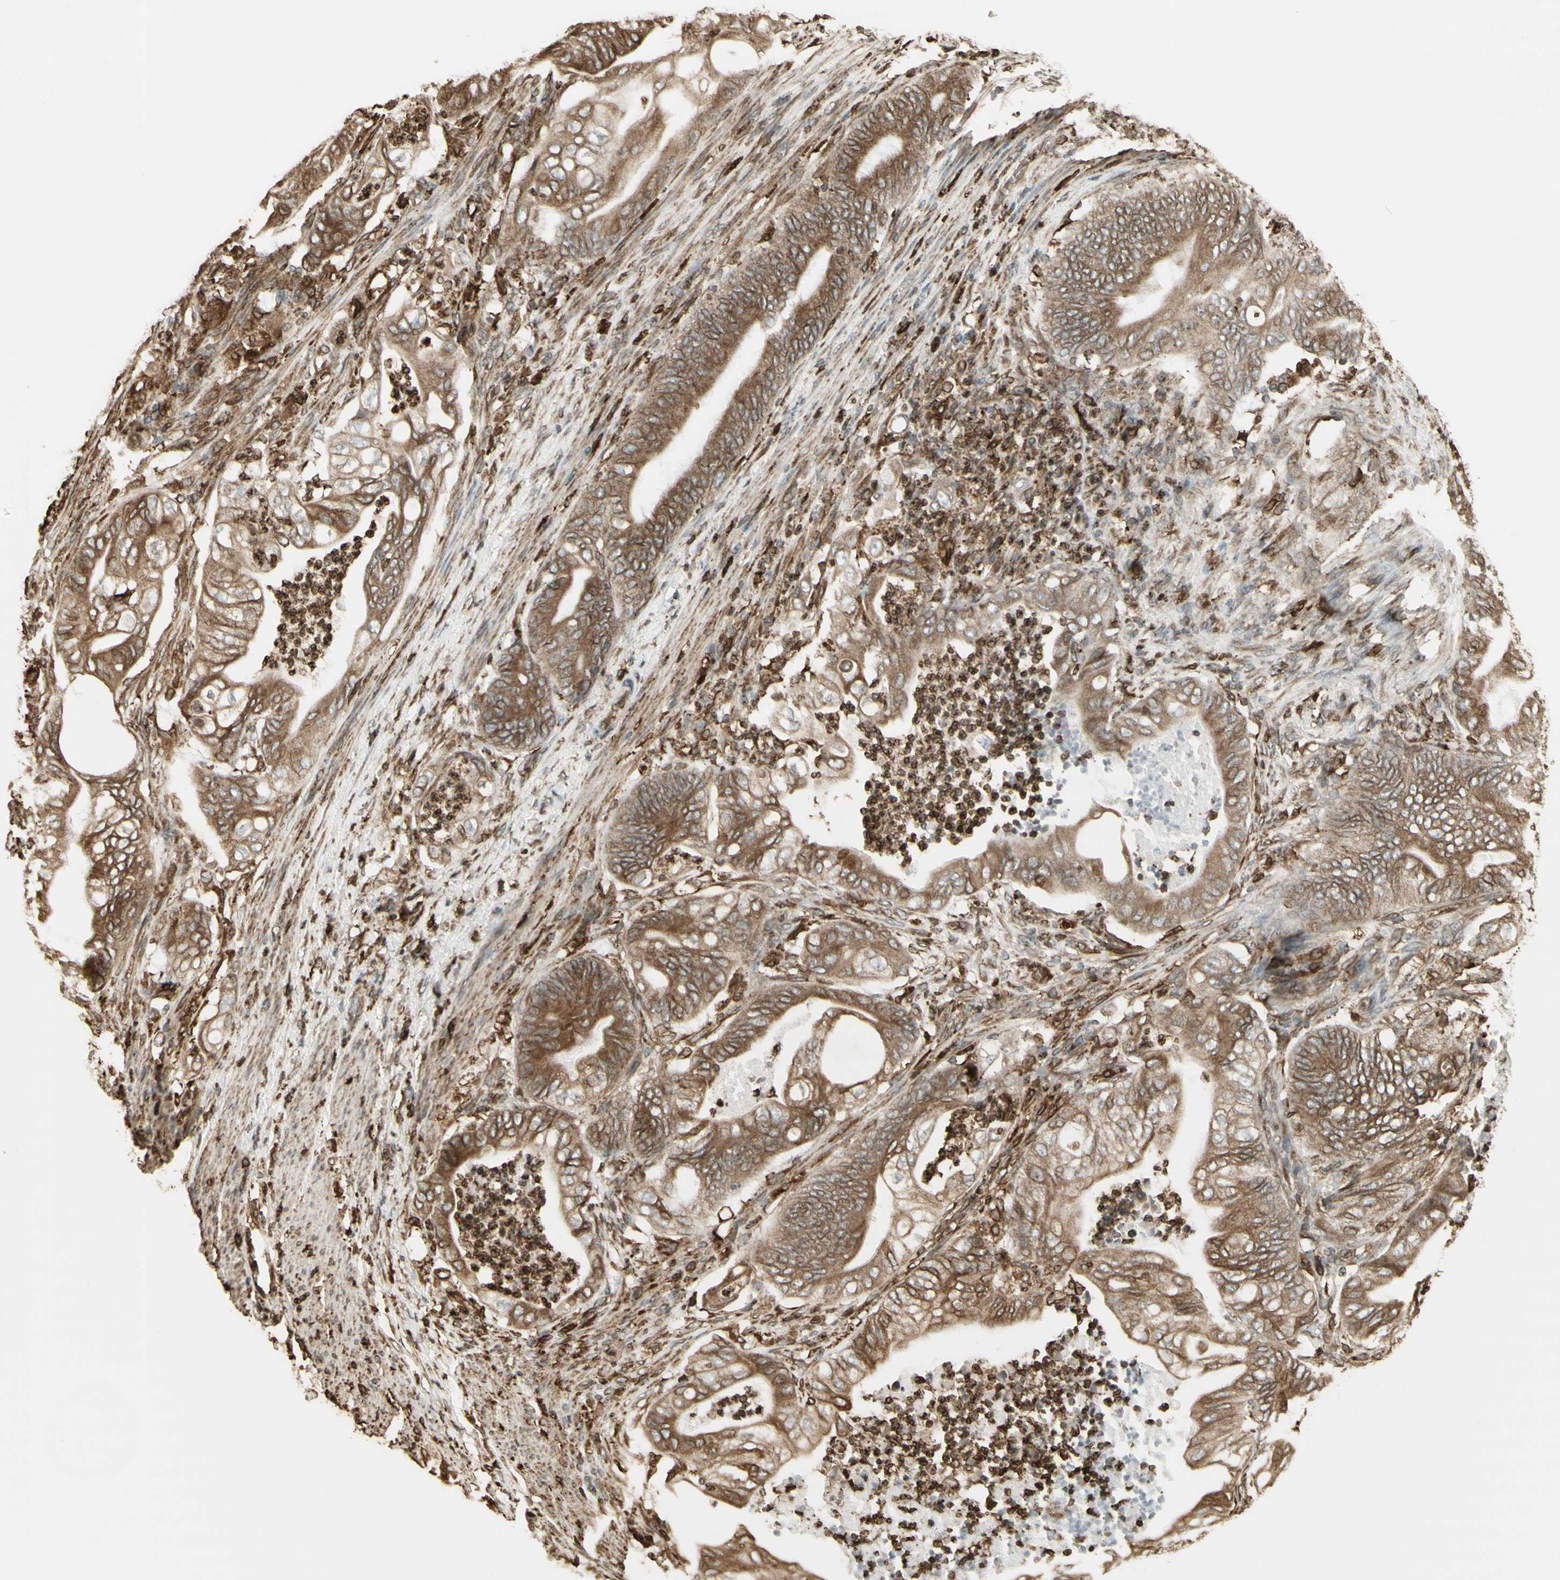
{"staining": {"intensity": "moderate", "quantity": ">75%", "location": "cytoplasmic/membranous"}, "tissue": "stomach cancer", "cell_type": "Tumor cells", "image_type": "cancer", "snomed": [{"axis": "morphology", "description": "Adenocarcinoma, NOS"}, {"axis": "topography", "description": "Stomach"}], "caption": "A medium amount of moderate cytoplasmic/membranous positivity is appreciated in about >75% of tumor cells in adenocarcinoma (stomach) tissue.", "gene": "CANX", "patient": {"sex": "female", "age": 73}}